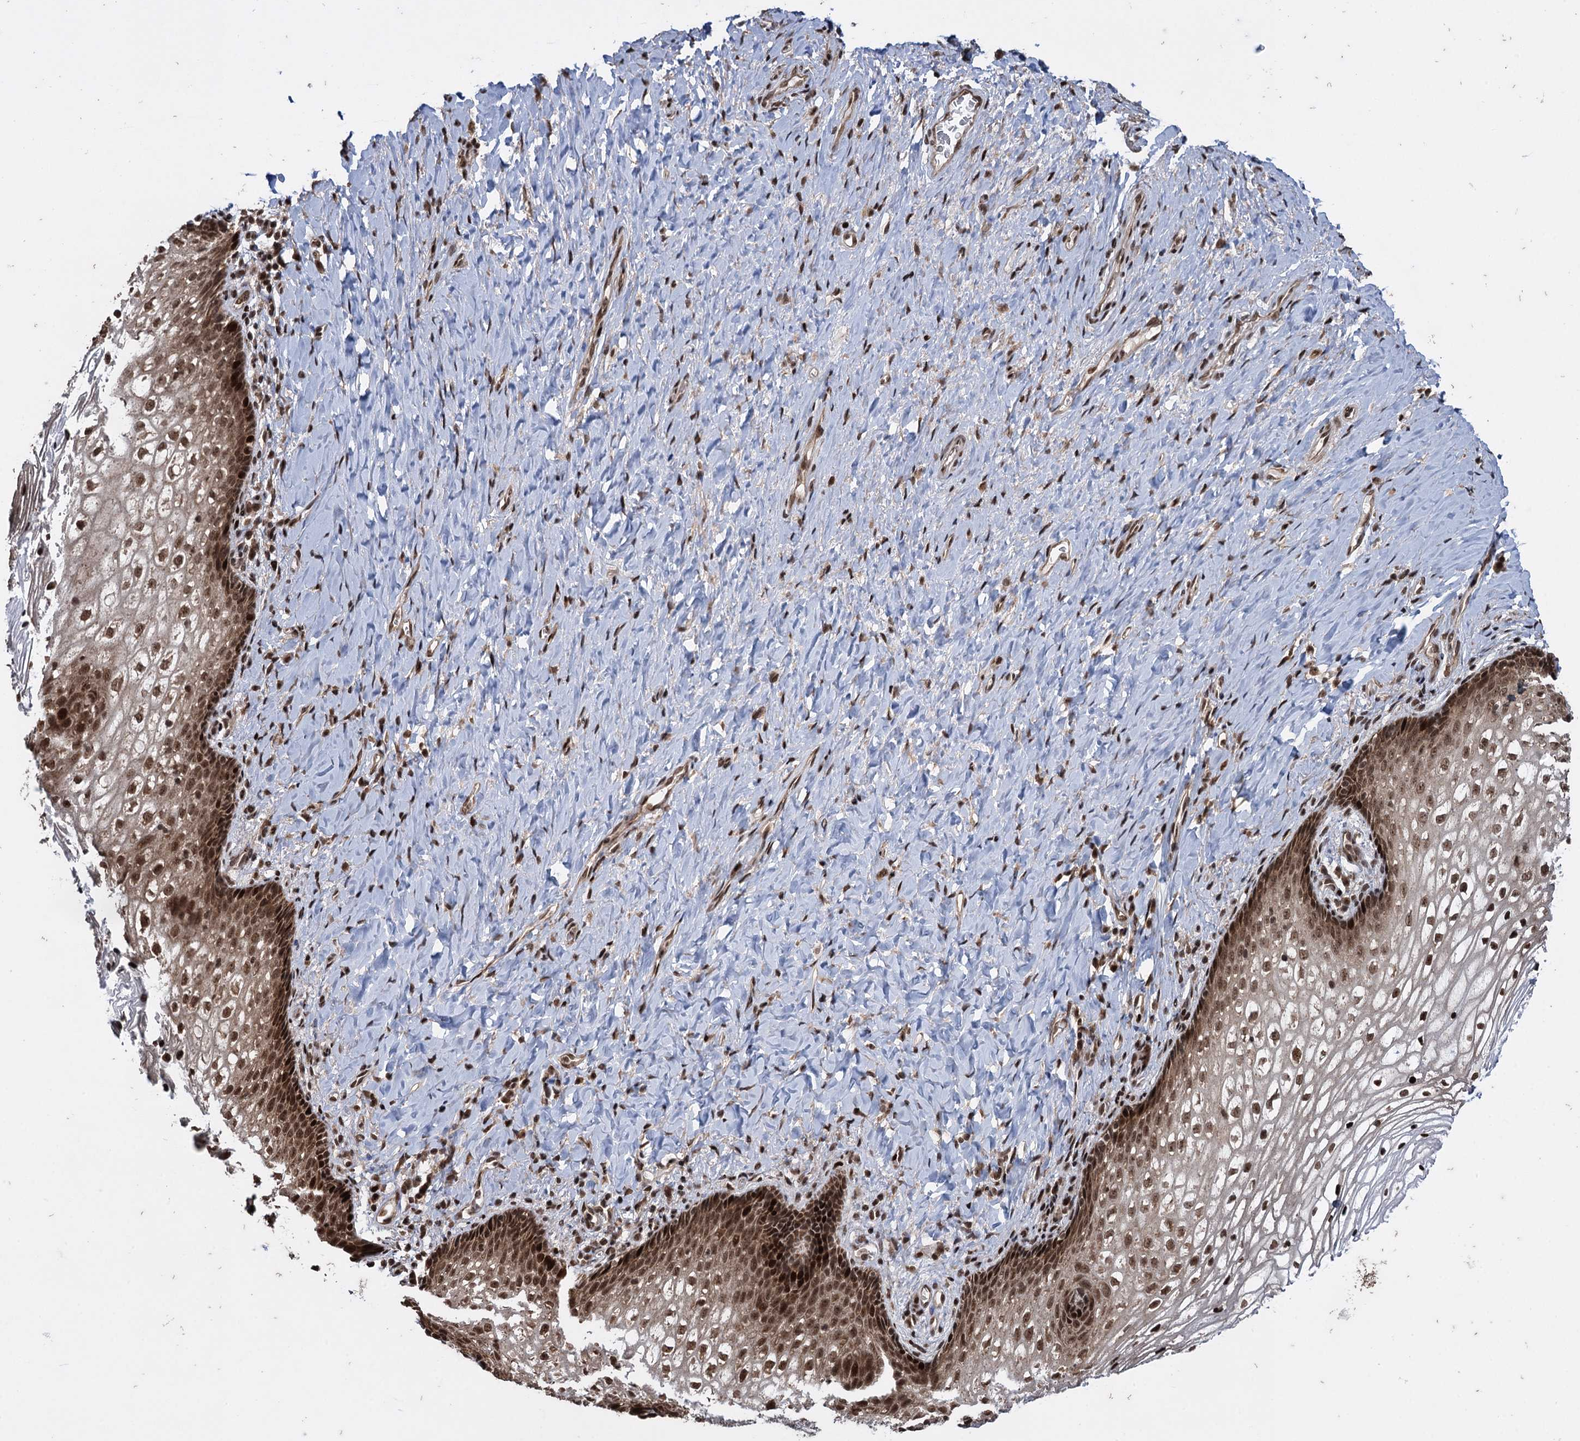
{"staining": {"intensity": "strong", "quantity": ">75%", "location": "cytoplasmic/membranous,nuclear"}, "tissue": "vagina", "cell_type": "Squamous epithelial cells", "image_type": "normal", "snomed": [{"axis": "morphology", "description": "Normal tissue, NOS"}, {"axis": "topography", "description": "Vagina"}], "caption": "The immunohistochemical stain highlights strong cytoplasmic/membranous,nuclear staining in squamous epithelial cells of benign vagina. (DAB IHC with brightfield microscopy, high magnification).", "gene": "ZNF169", "patient": {"sex": "female", "age": 60}}